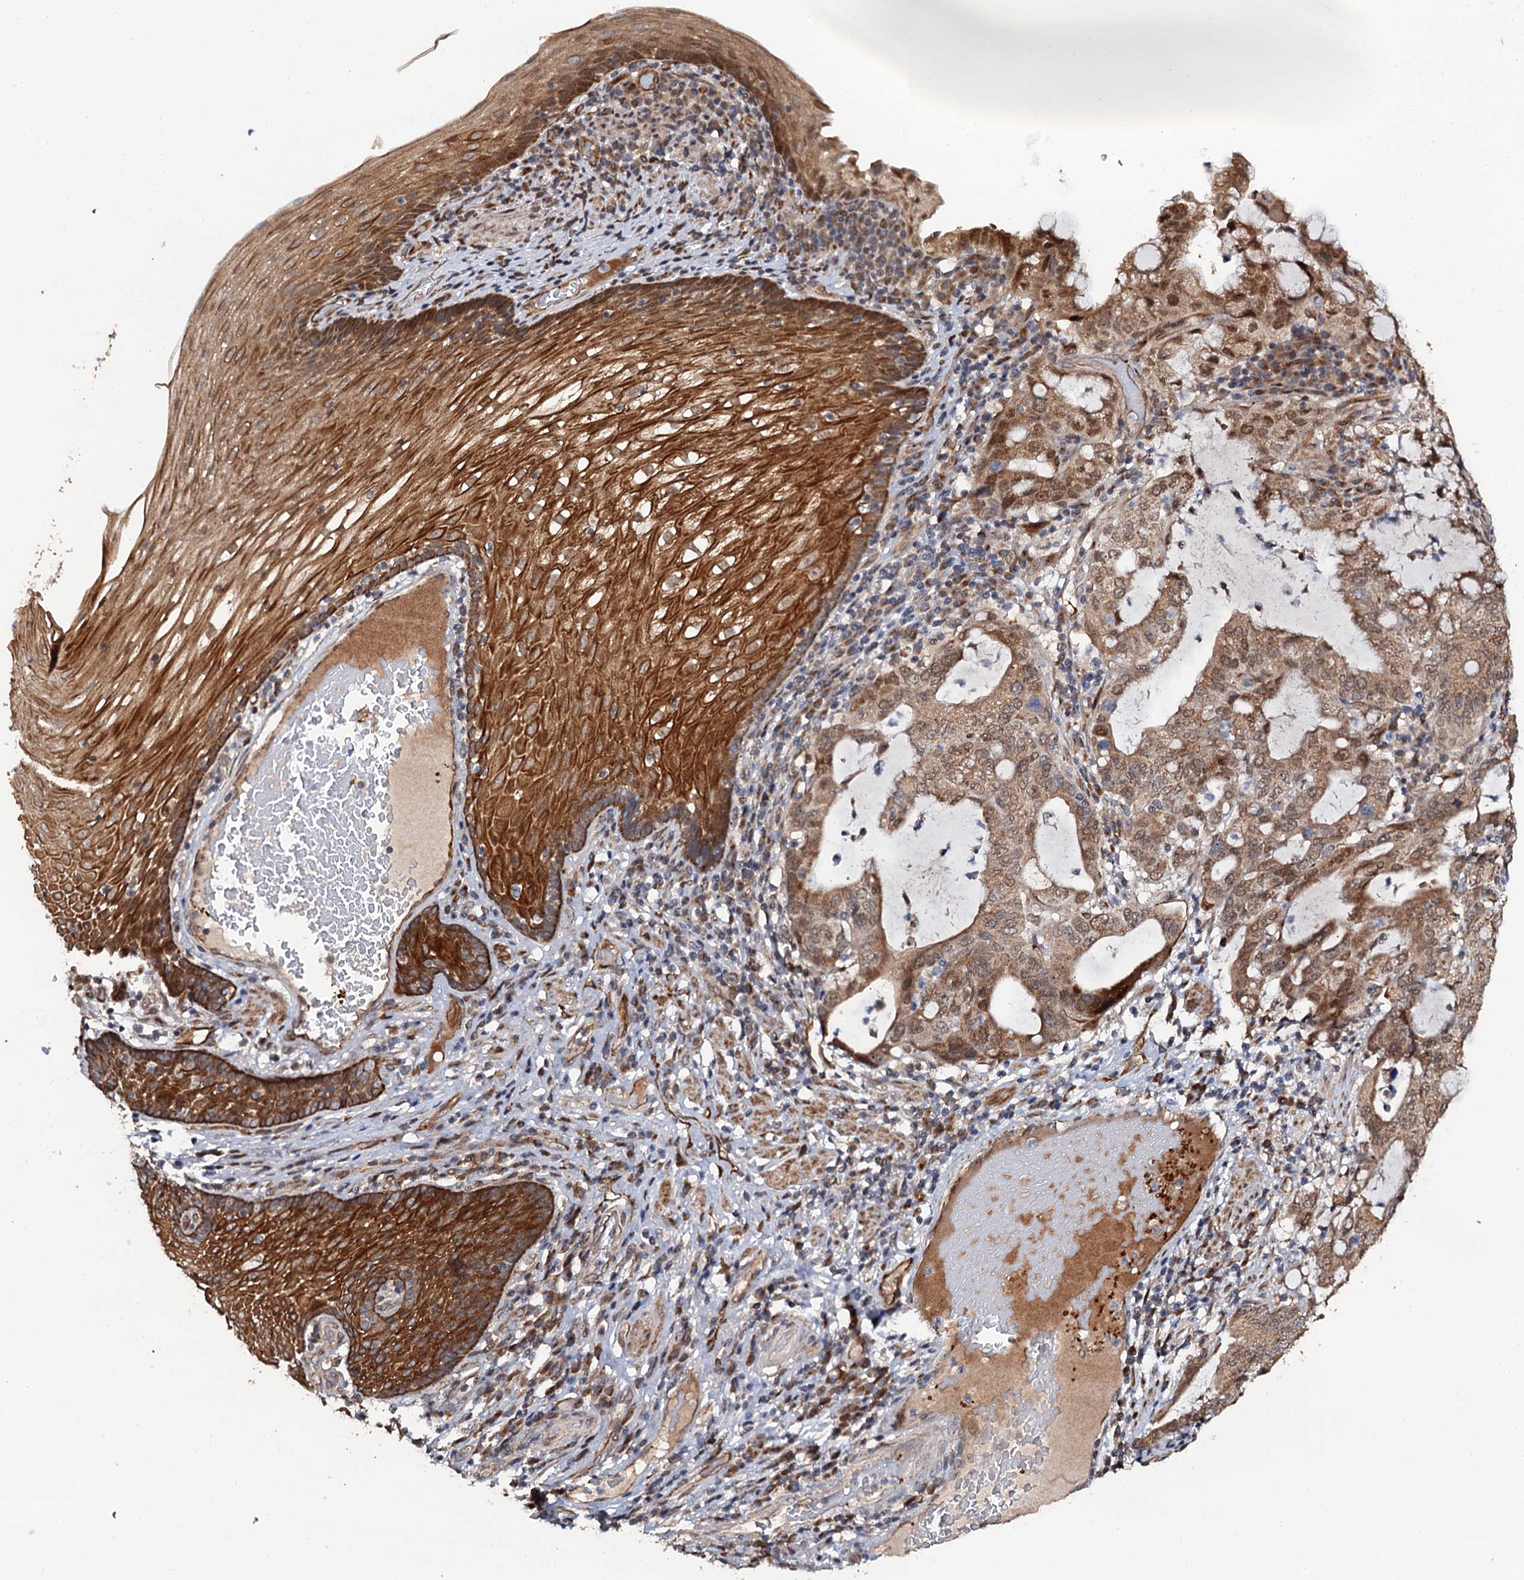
{"staining": {"intensity": "moderate", "quantity": ">75%", "location": "cytoplasmic/membranous,nuclear"}, "tissue": "stomach cancer", "cell_type": "Tumor cells", "image_type": "cancer", "snomed": [{"axis": "morphology", "description": "Normal tissue, NOS"}, {"axis": "morphology", "description": "Adenocarcinoma, NOS"}, {"axis": "topography", "description": "Esophagus"}, {"axis": "topography", "description": "Stomach, upper"}, {"axis": "topography", "description": "Peripheral nerve tissue"}], "caption": "A medium amount of moderate cytoplasmic/membranous and nuclear staining is seen in approximately >75% of tumor cells in adenocarcinoma (stomach) tissue. (brown staining indicates protein expression, while blue staining denotes nuclei).", "gene": "LRRC63", "patient": {"sex": "male", "age": 62}}